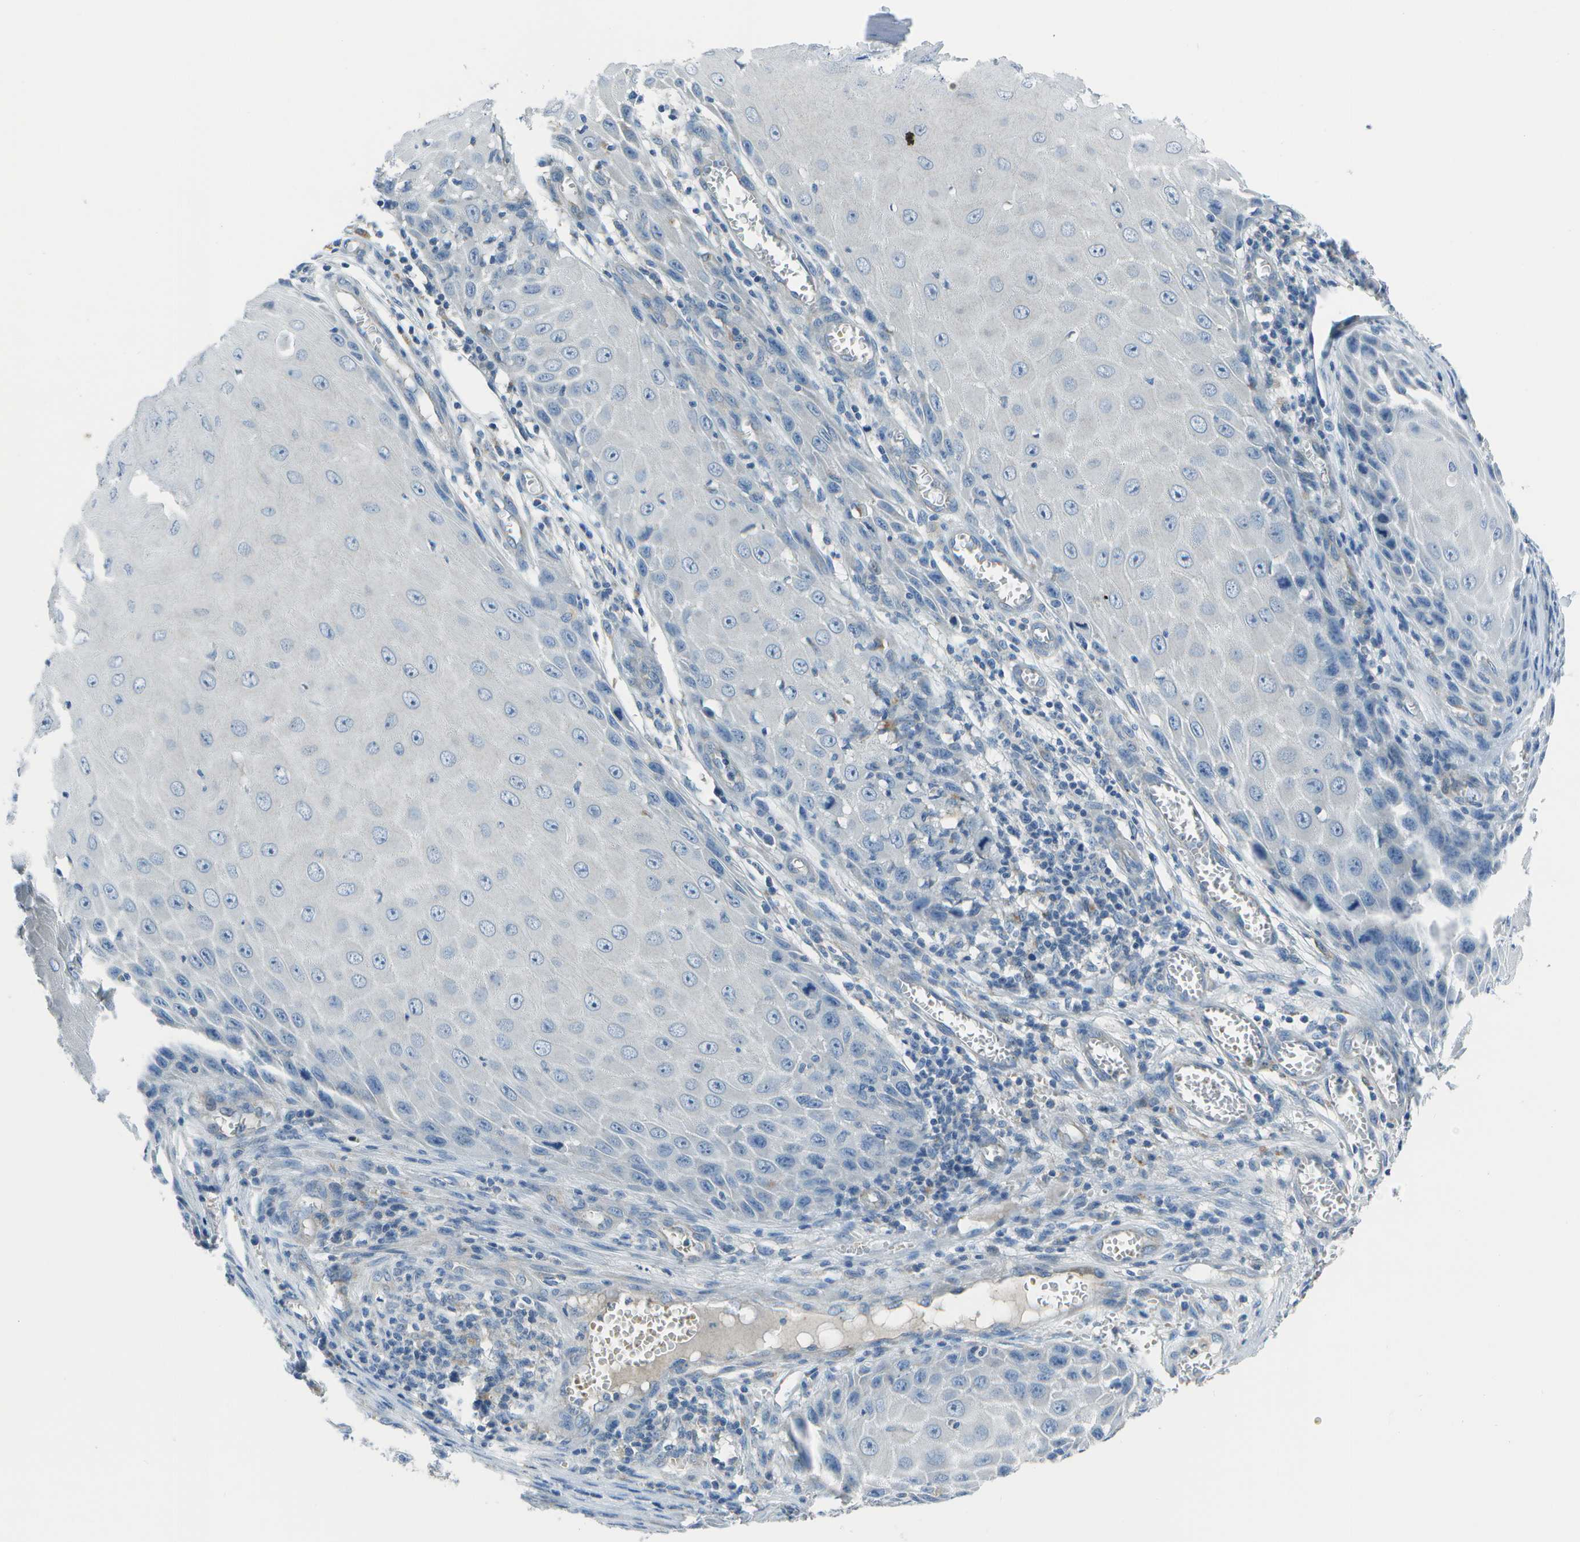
{"staining": {"intensity": "negative", "quantity": "none", "location": "none"}, "tissue": "skin cancer", "cell_type": "Tumor cells", "image_type": "cancer", "snomed": [{"axis": "morphology", "description": "Squamous cell carcinoma, NOS"}, {"axis": "topography", "description": "Skin"}], "caption": "Skin squamous cell carcinoma was stained to show a protein in brown. There is no significant expression in tumor cells. Nuclei are stained in blue.", "gene": "DCT", "patient": {"sex": "female", "age": 73}}